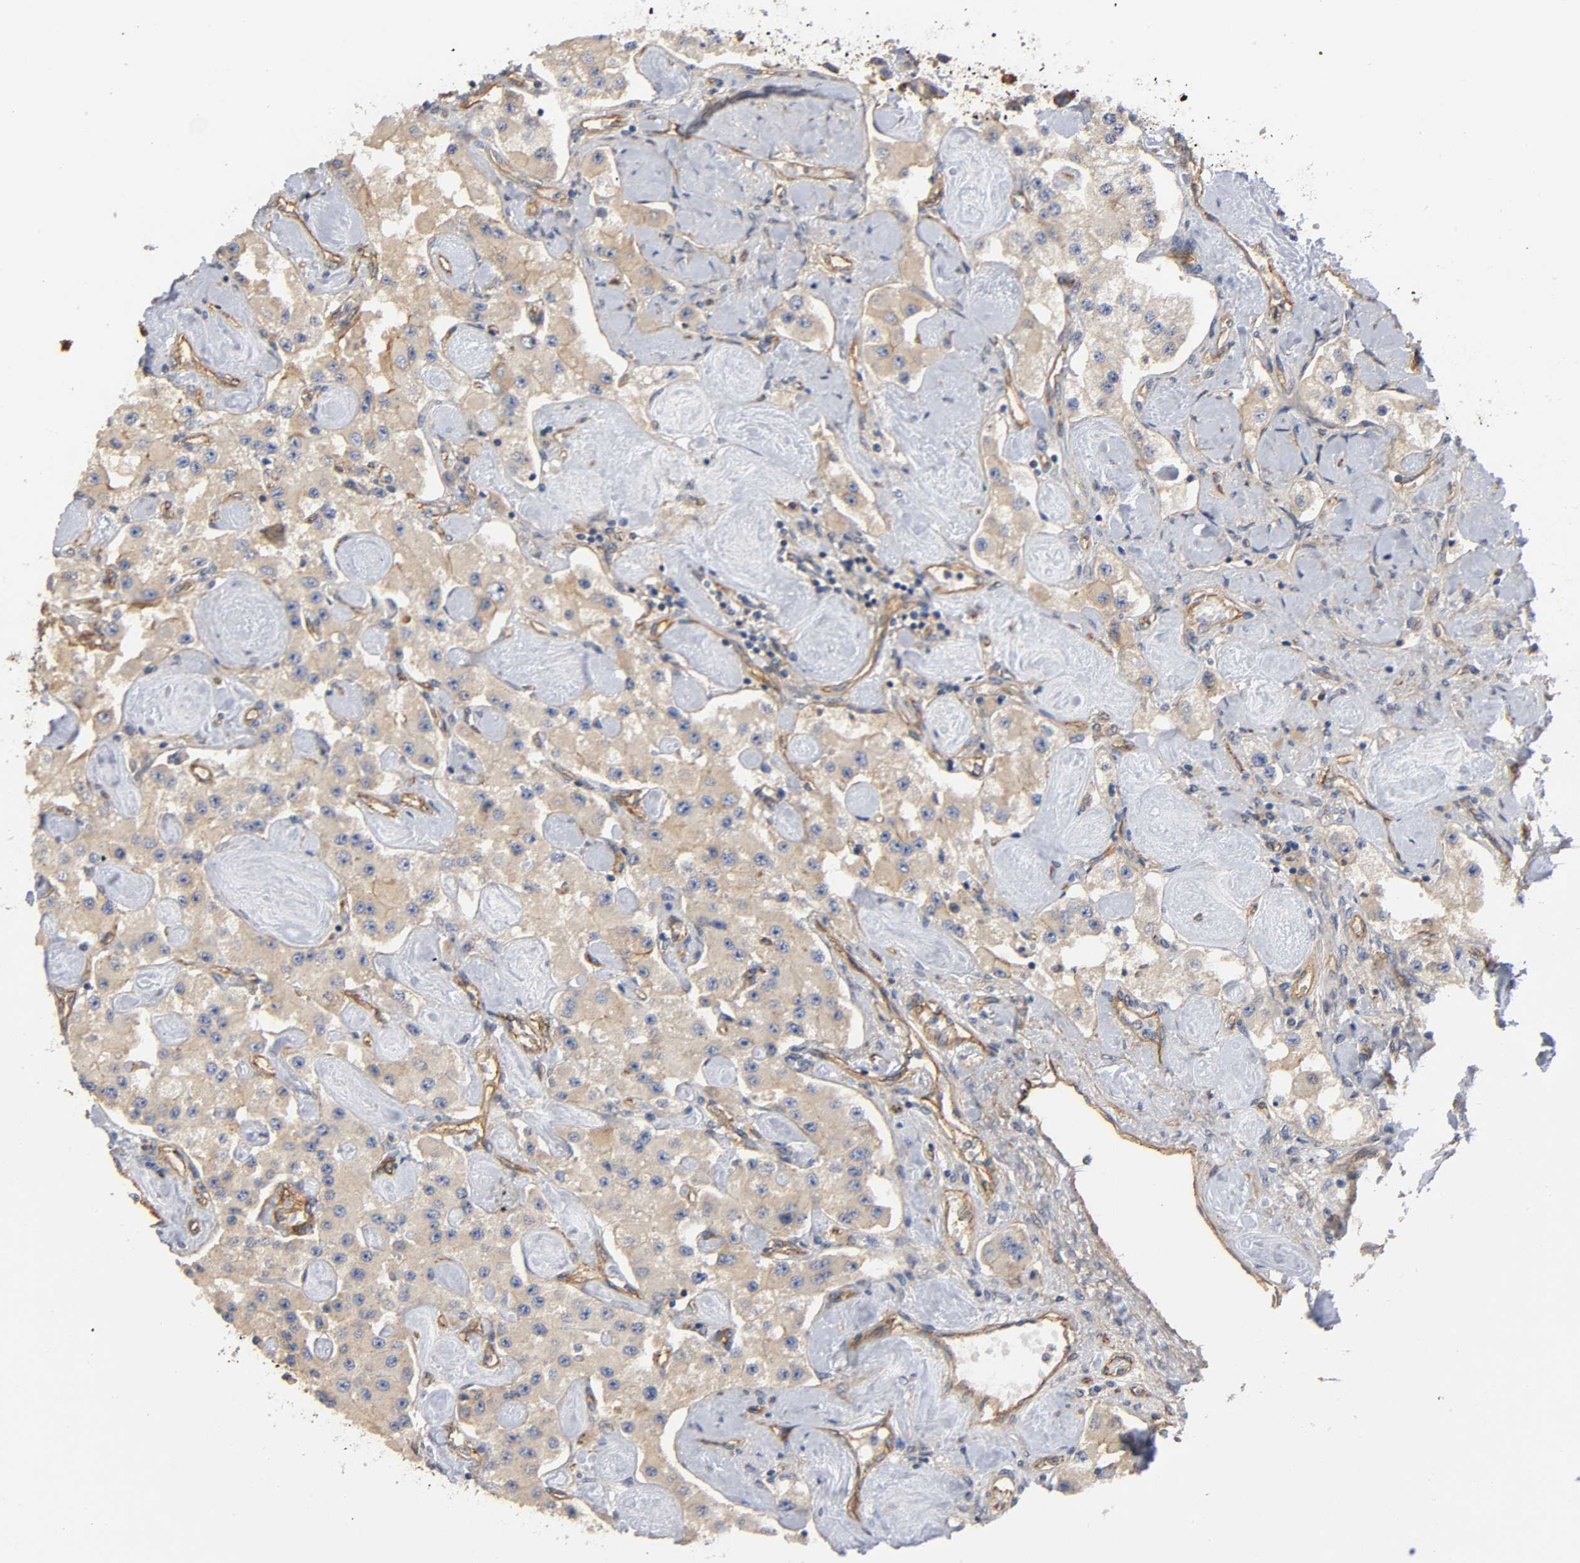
{"staining": {"intensity": "weak", "quantity": ">75%", "location": "cytoplasmic/membranous"}, "tissue": "carcinoid", "cell_type": "Tumor cells", "image_type": "cancer", "snomed": [{"axis": "morphology", "description": "Carcinoid, malignant, NOS"}, {"axis": "topography", "description": "Pancreas"}], "caption": "Tumor cells exhibit weak cytoplasmic/membranous expression in about >75% of cells in carcinoid.", "gene": "MARS1", "patient": {"sex": "male", "age": 41}}